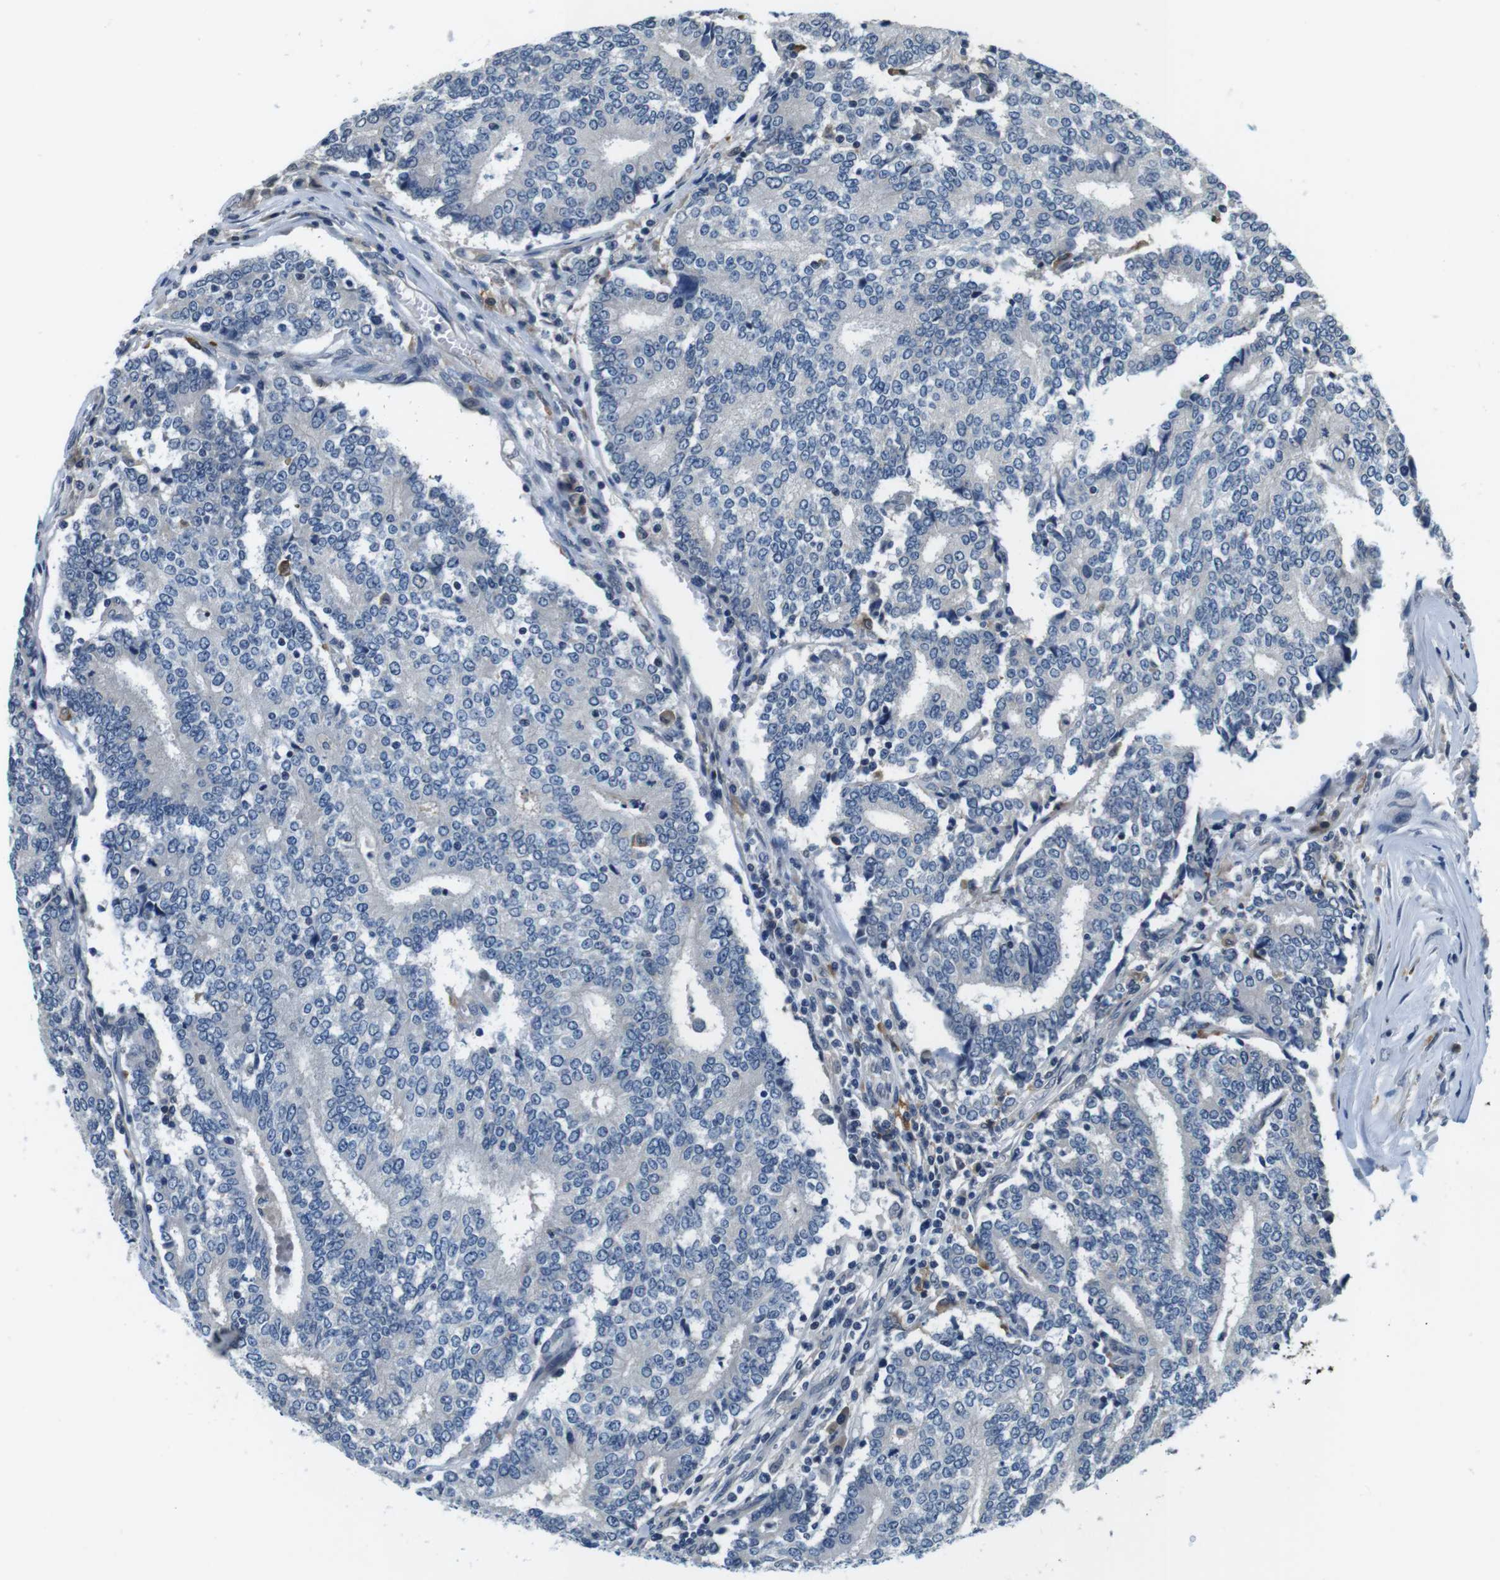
{"staining": {"intensity": "negative", "quantity": "none", "location": "none"}, "tissue": "prostate cancer", "cell_type": "Tumor cells", "image_type": "cancer", "snomed": [{"axis": "morphology", "description": "Normal tissue, NOS"}, {"axis": "morphology", "description": "Adenocarcinoma, High grade"}, {"axis": "topography", "description": "Prostate"}, {"axis": "topography", "description": "Seminal veicle"}], "caption": "DAB (3,3'-diaminobenzidine) immunohistochemical staining of human adenocarcinoma (high-grade) (prostate) exhibits no significant staining in tumor cells.", "gene": "CD163L1", "patient": {"sex": "male", "age": 55}}